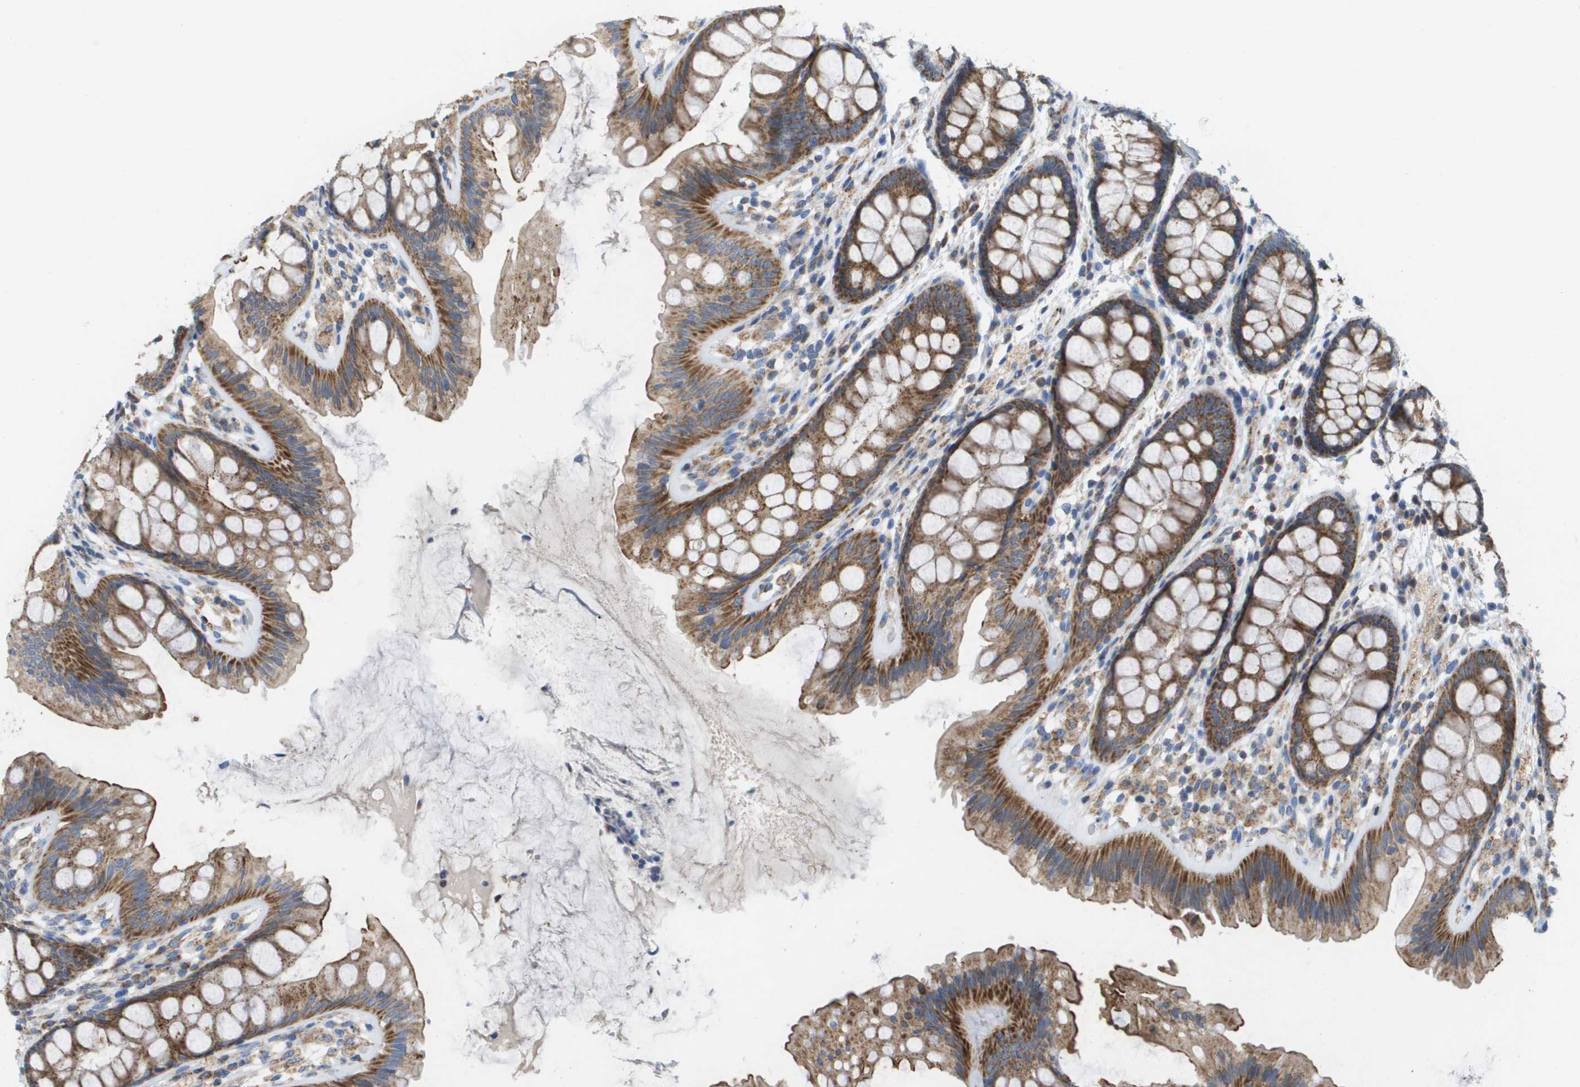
{"staining": {"intensity": "negative", "quantity": "none", "location": "none"}, "tissue": "colon", "cell_type": "Endothelial cells", "image_type": "normal", "snomed": [{"axis": "morphology", "description": "Normal tissue, NOS"}, {"axis": "topography", "description": "Colon"}], "caption": "Endothelial cells show no significant expression in benign colon. (DAB (3,3'-diaminobenzidine) immunohistochemistry (IHC) visualized using brightfield microscopy, high magnification).", "gene": "FIS1", "patient": {"sex": "female", "age": 56}}